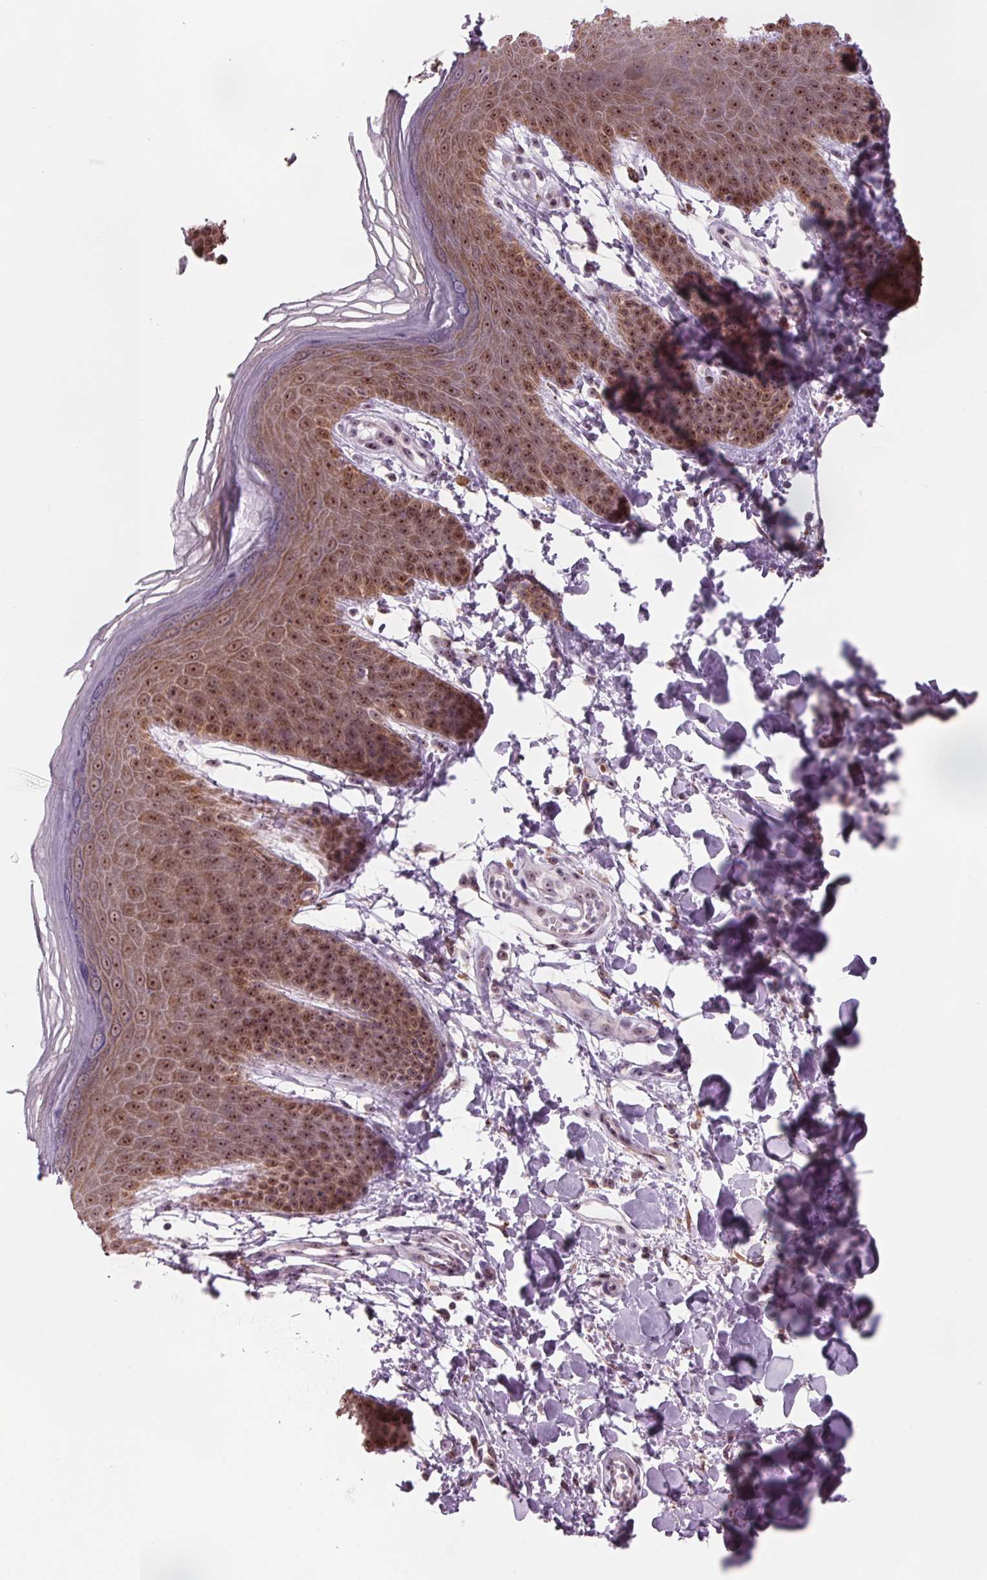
{"staining": {"intensity": "moderate", "quantity": "25%-75%", "location": "cytoplasmic/membranous,nuclear"}, "tissue": "skin", "cell_type": "Epidermal cells", "image_type": "normal", "snomed": [{"axis": "morphology", "description": "Normal tissue, NOS"}, {"axis": "topography", "description": "Anal"}], "caption": "Immunohistochemistry of unremarkable human skin shows medium levels of moderate cytoplasmic/membranous,nuclear staining in about 25%-75% of epidermal cells.", "gene": "DNTTIP2", "patient": {"sex": "male", "age": 53}}